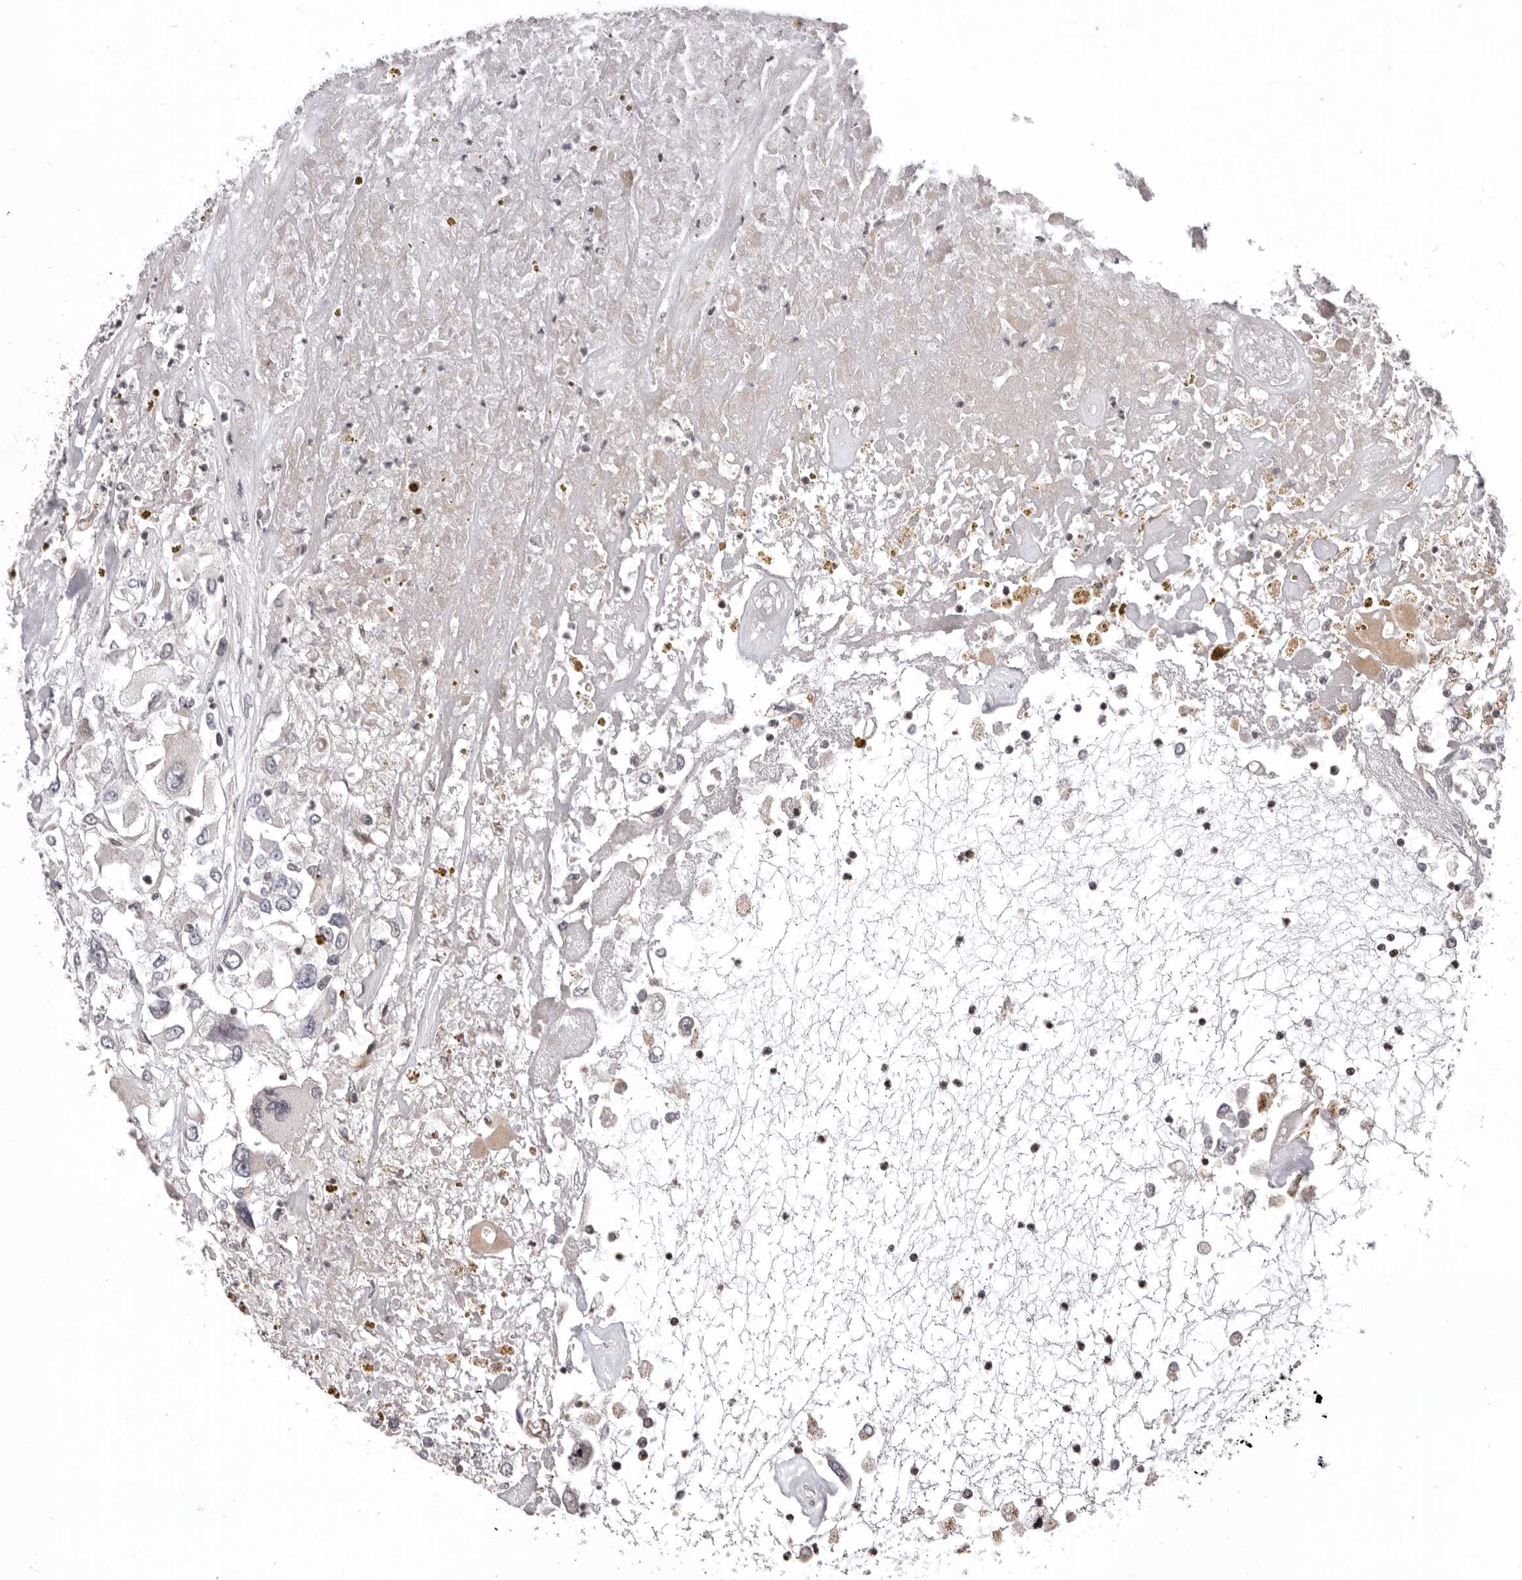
{"staining": {"intensity": "negative", "quantity": "none", "location": "none"}, "tissue": "renal cancer", "cell_type": "Tumor cells", "image_type": "cancer", "snomed": [{"axis": "morphology", "description": "Adenocarcinoma, NOS"}, {"axis": "topography", "description": "Kidney"}], "caption": "Immunohistochemical staining of human renal adenocarcinoma reveals no significant expression in tumor cells. Nuclei are stained in blue.", "gene": "AZIN1", "patient": {"sex": "female", "age": 52}}